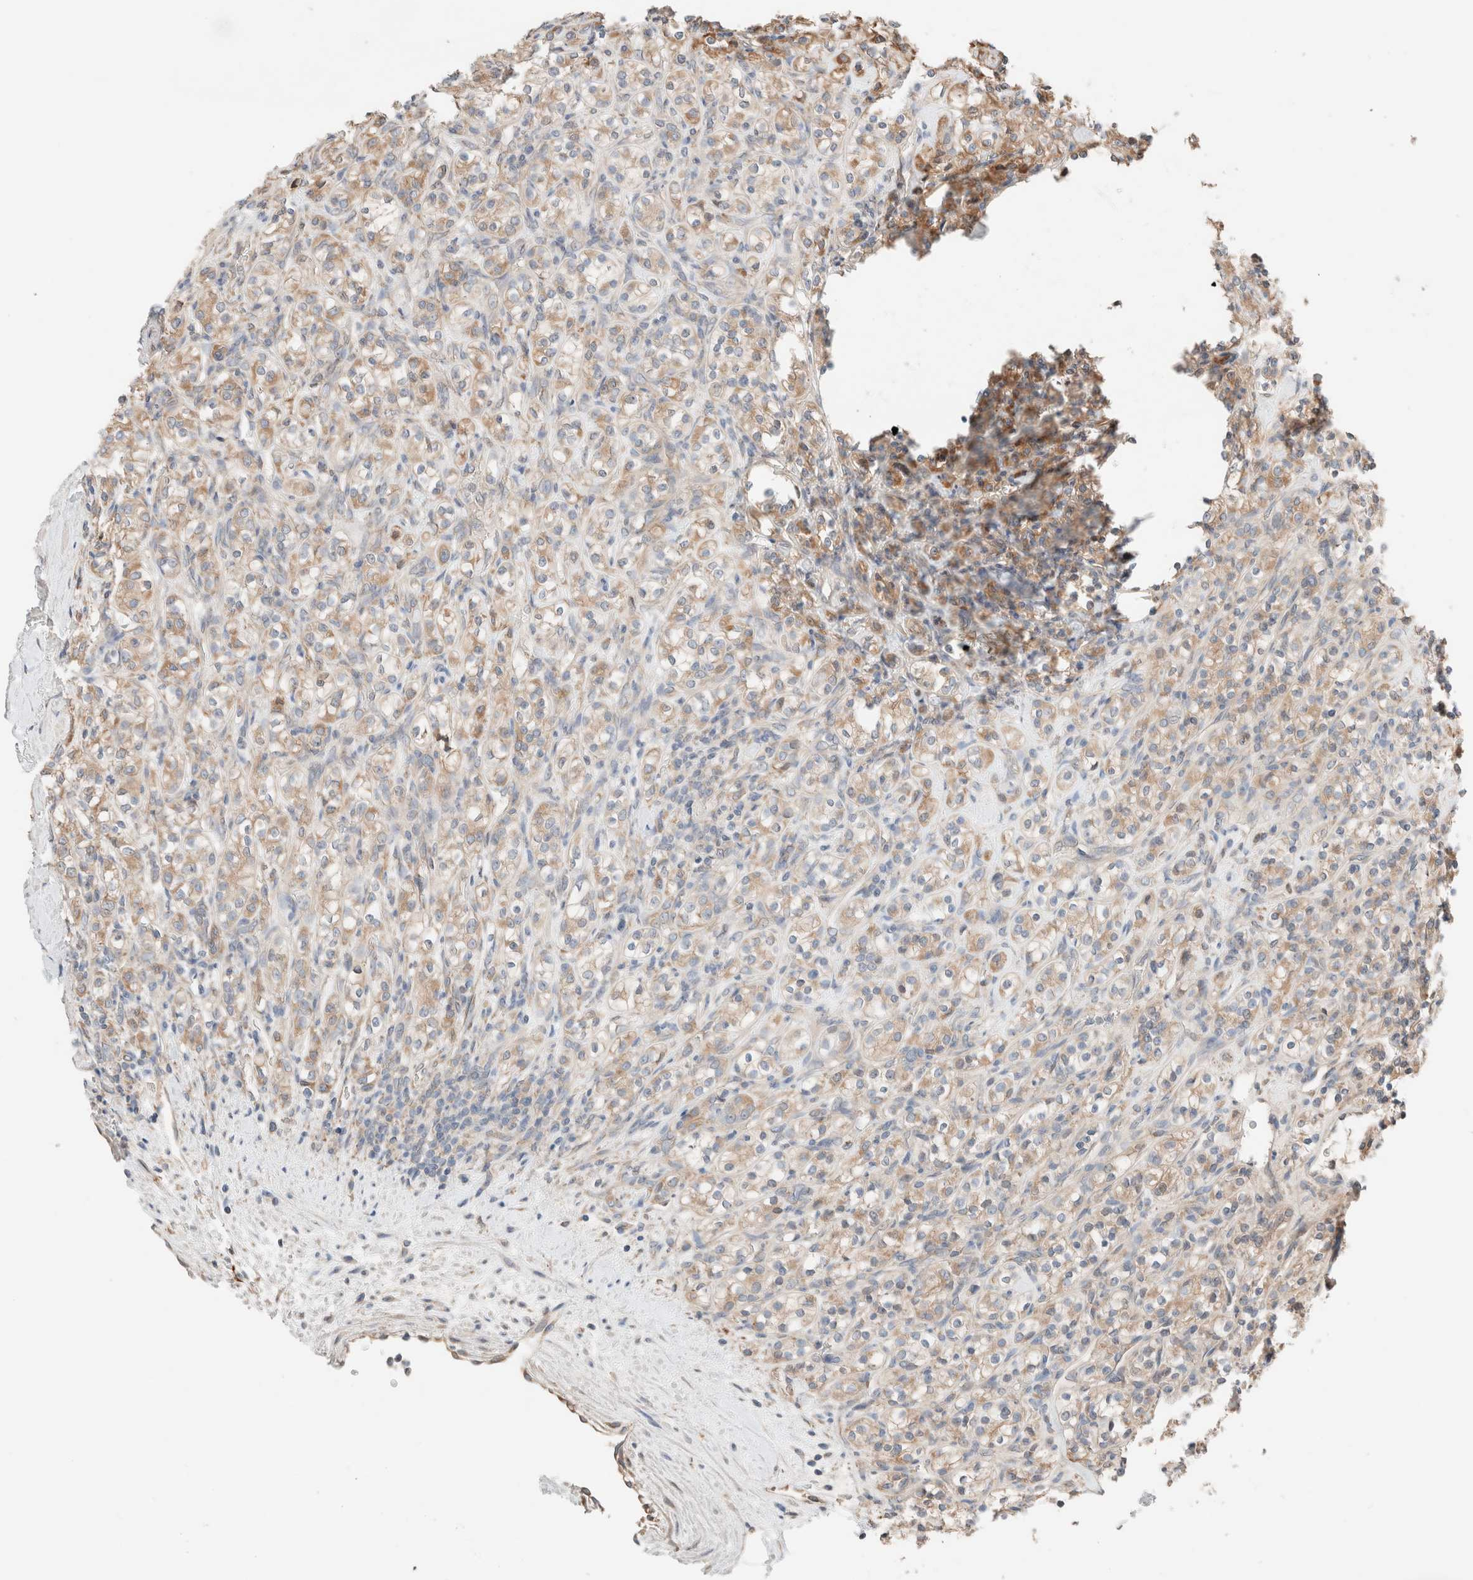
{"staining": {"intensity": "weak", "quantity": ">75%", "location": "cytoplasmic/membranous"}, "tissue": "renal cancer", "cell_type": "Tumor cells", "image_type": "cancer", "snomed": [{"axis": "morphology", "description": "Adenocarcinoma, NOS"}, {"axis": "topography", "description": "Kidney"}], "caption": "The micrograph displays immunohistochemical staining of renal adenocarcinoma. There is weak cytoplasmic/membranous staining is appreciated in approximately >75% of tumor cells.", "gene": "PCM1", "patient": {"sex": "male", "age": 77}}